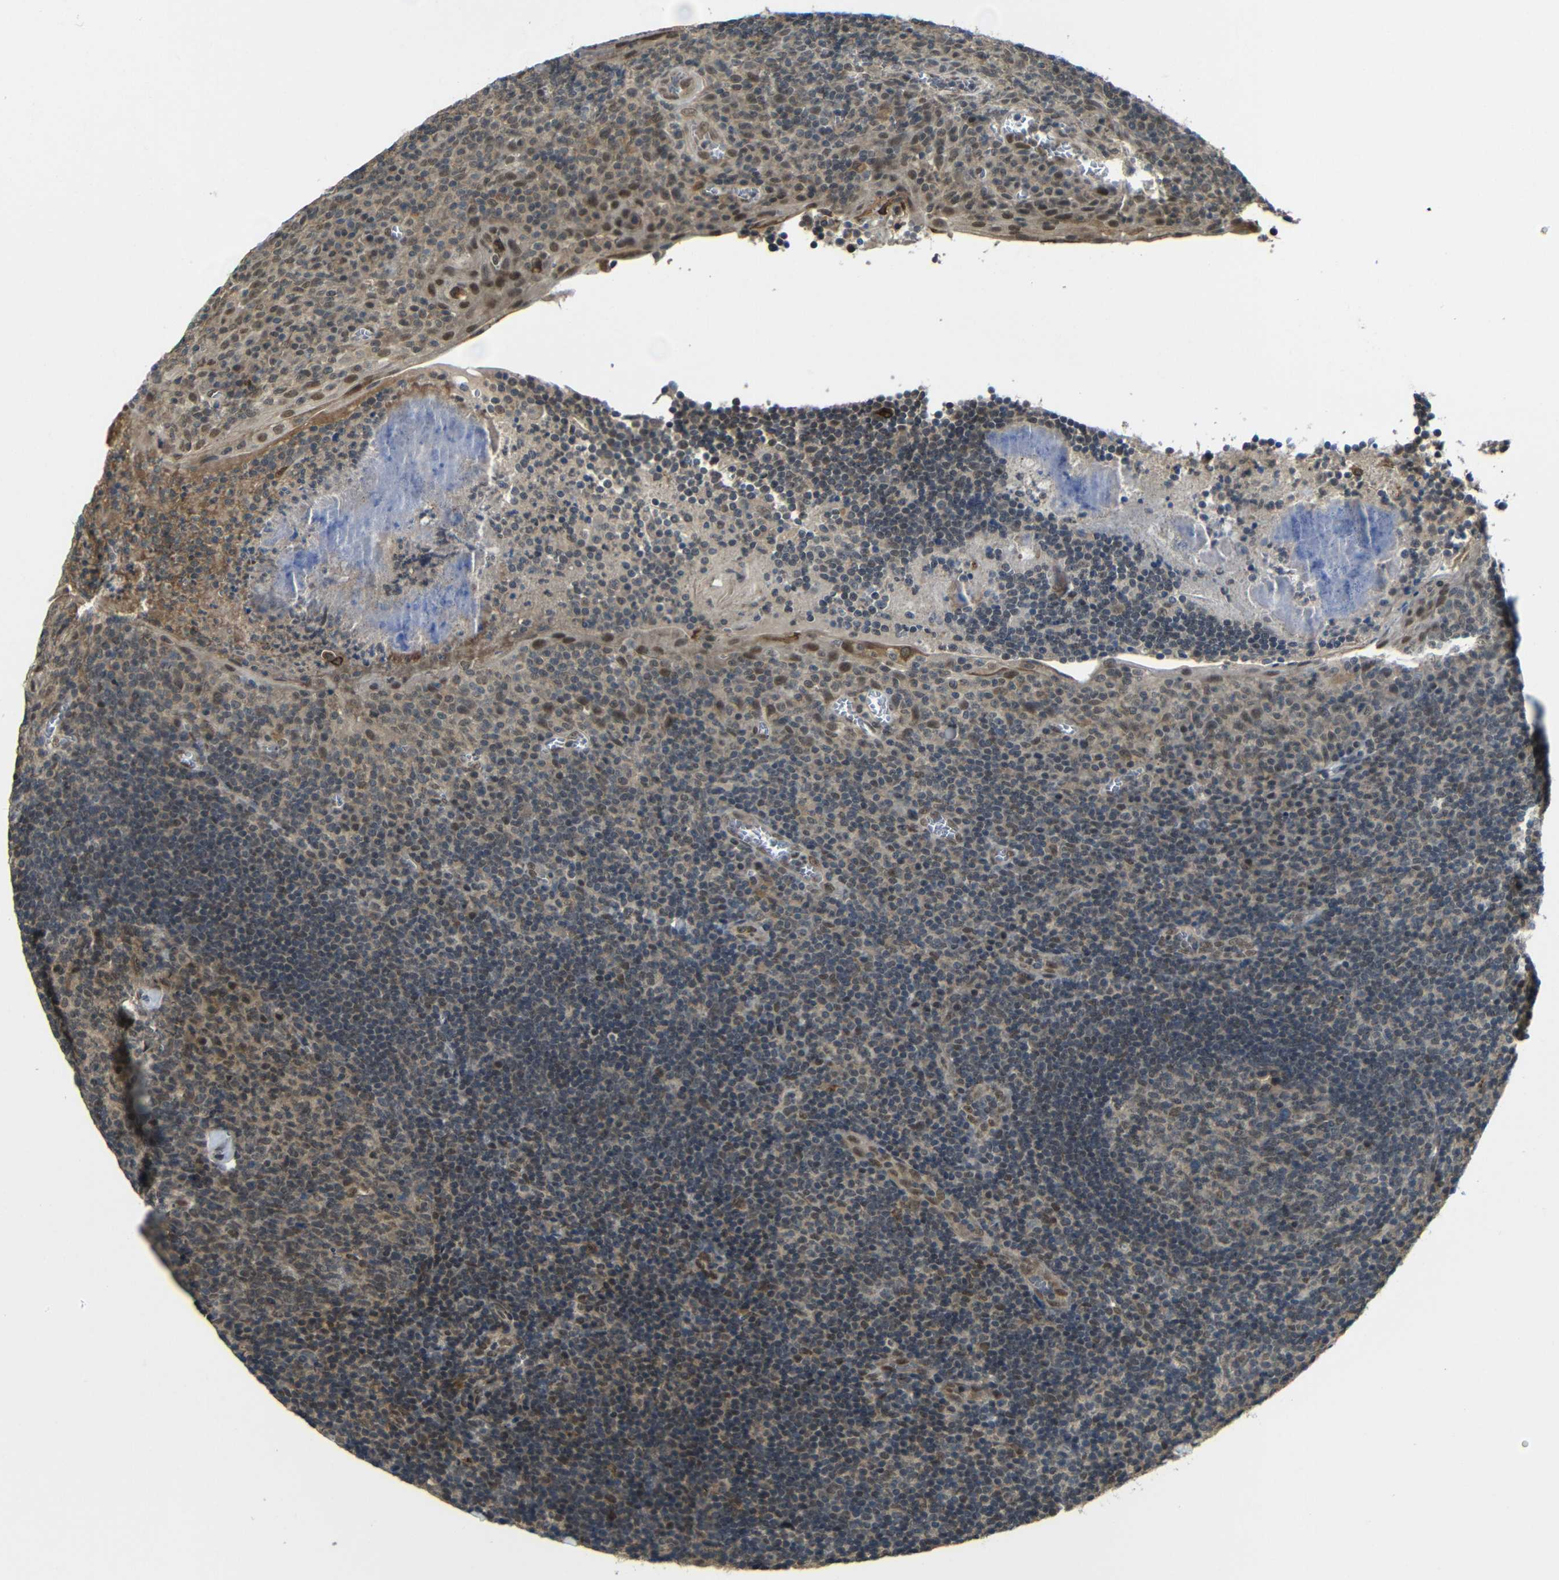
{"staining": {"intensity": "moderate", "quantity": "25%-75%", "location": "cytoplasmic/membranous,nuclear"}, "tissue": "tonsil", "cell_type": "Germinal center cells", "image_type": "normal", "snomed": [{"axis": "morphology", "description": "Normal tissue, NOS"}, {"axis": "topography", "description": "Tonsil"}], "caption": "Protein staining of normal tonsil displays moderate cytoplasmic/membranous,nuclear staining in about 25%-75% of germinal center cells. (DAB (3,3'-diaminobenzidine) IHC, brown staining for protein, blue staining for nuclei).", "gene": "FAM172A", "patient": {"sex": "male", "age": 37}}